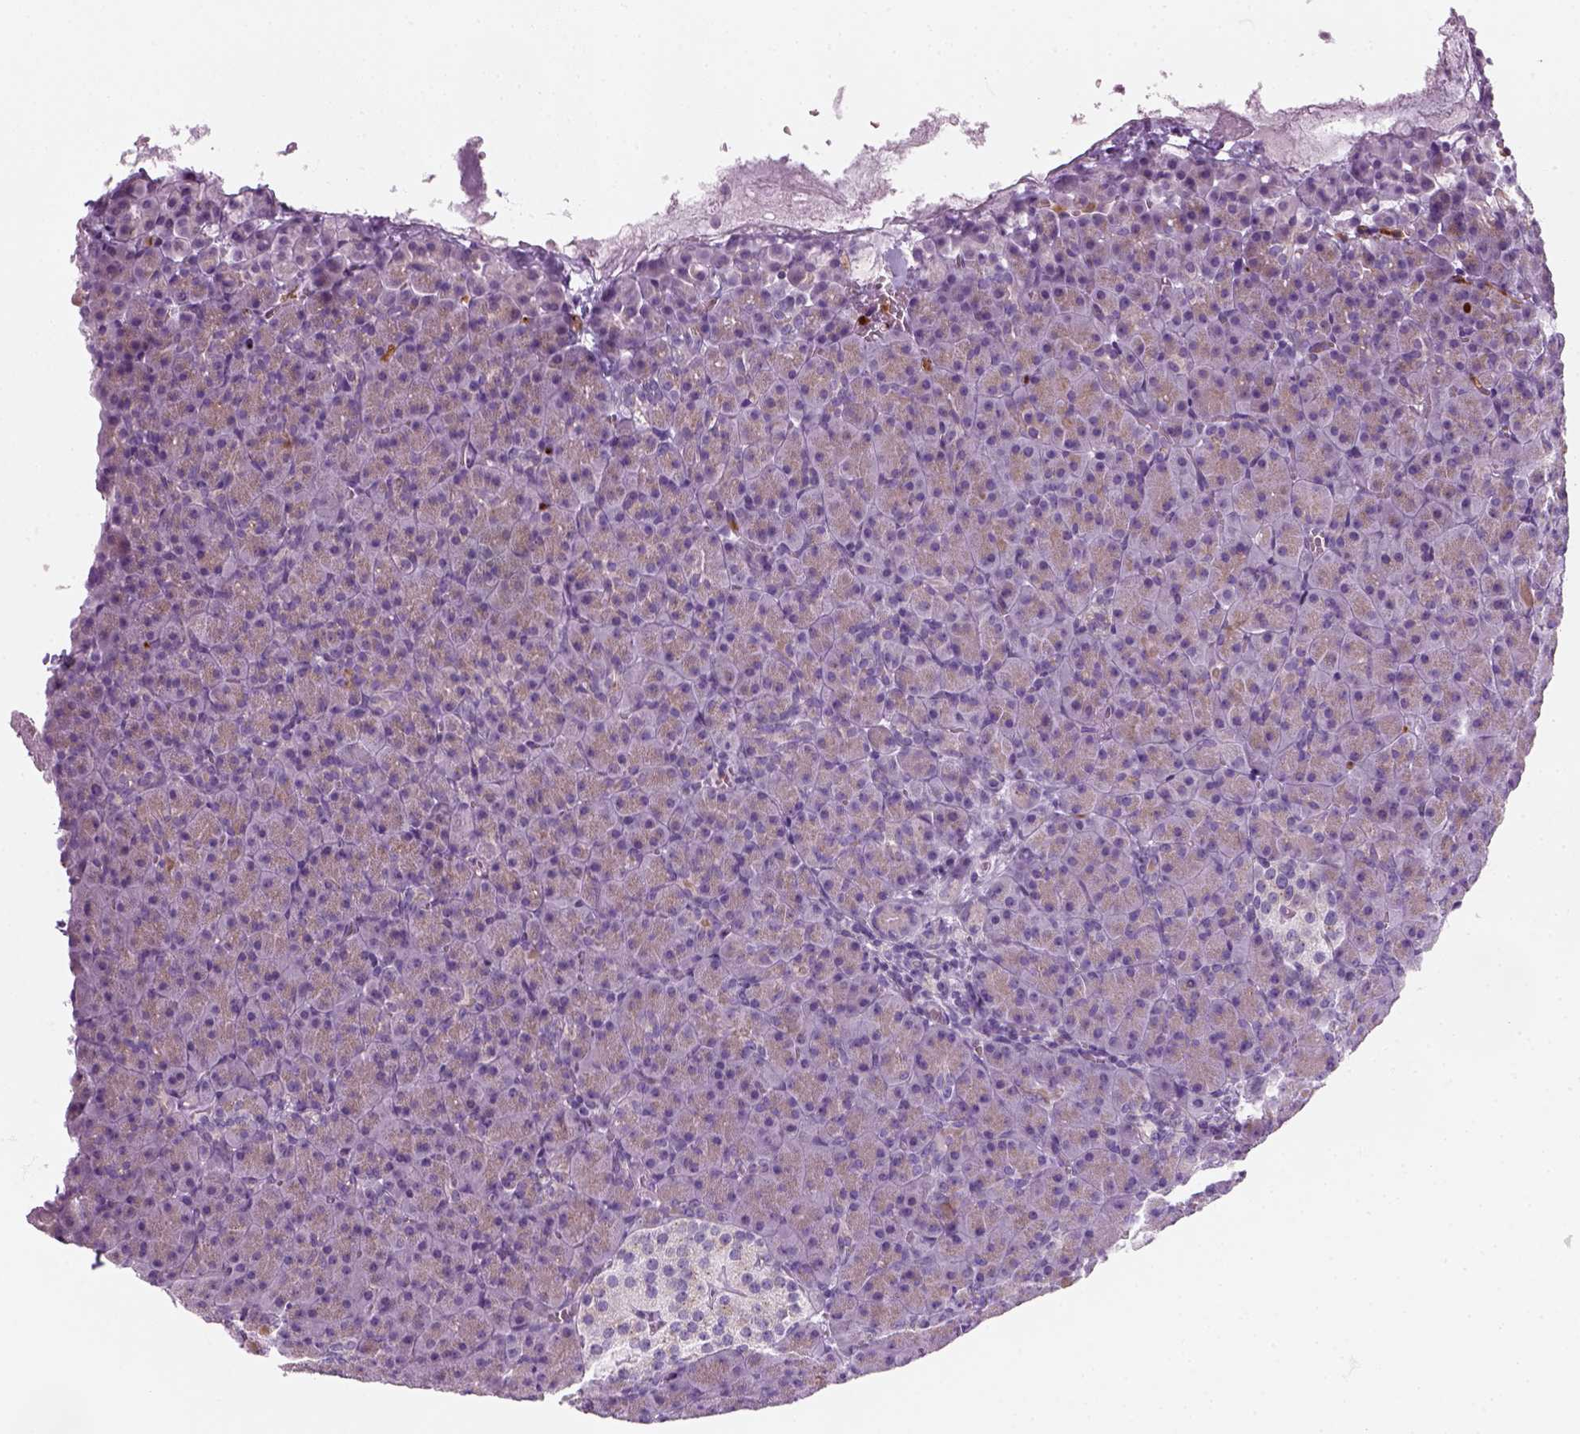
{"staining": {"intensity": "negative", "quantity": "none", "location": "none"}, "tissue": "pancreas", "cell_type": "Exocrine glandular cells", "image_type": "normal", "snomed": [{"axis": "morphology", "description": "Normal tissue, NOS"}, {"axis": "topography", "description": "Pancreas"}], "caption": "The histopathology image demonstrates no significant positivity in exocrine glandular cells of pancreas. (DAB immunohistochemistry (IHC), high magnification).", "gene": "IL4", "patient": {"sex": "female", "age": 74}}